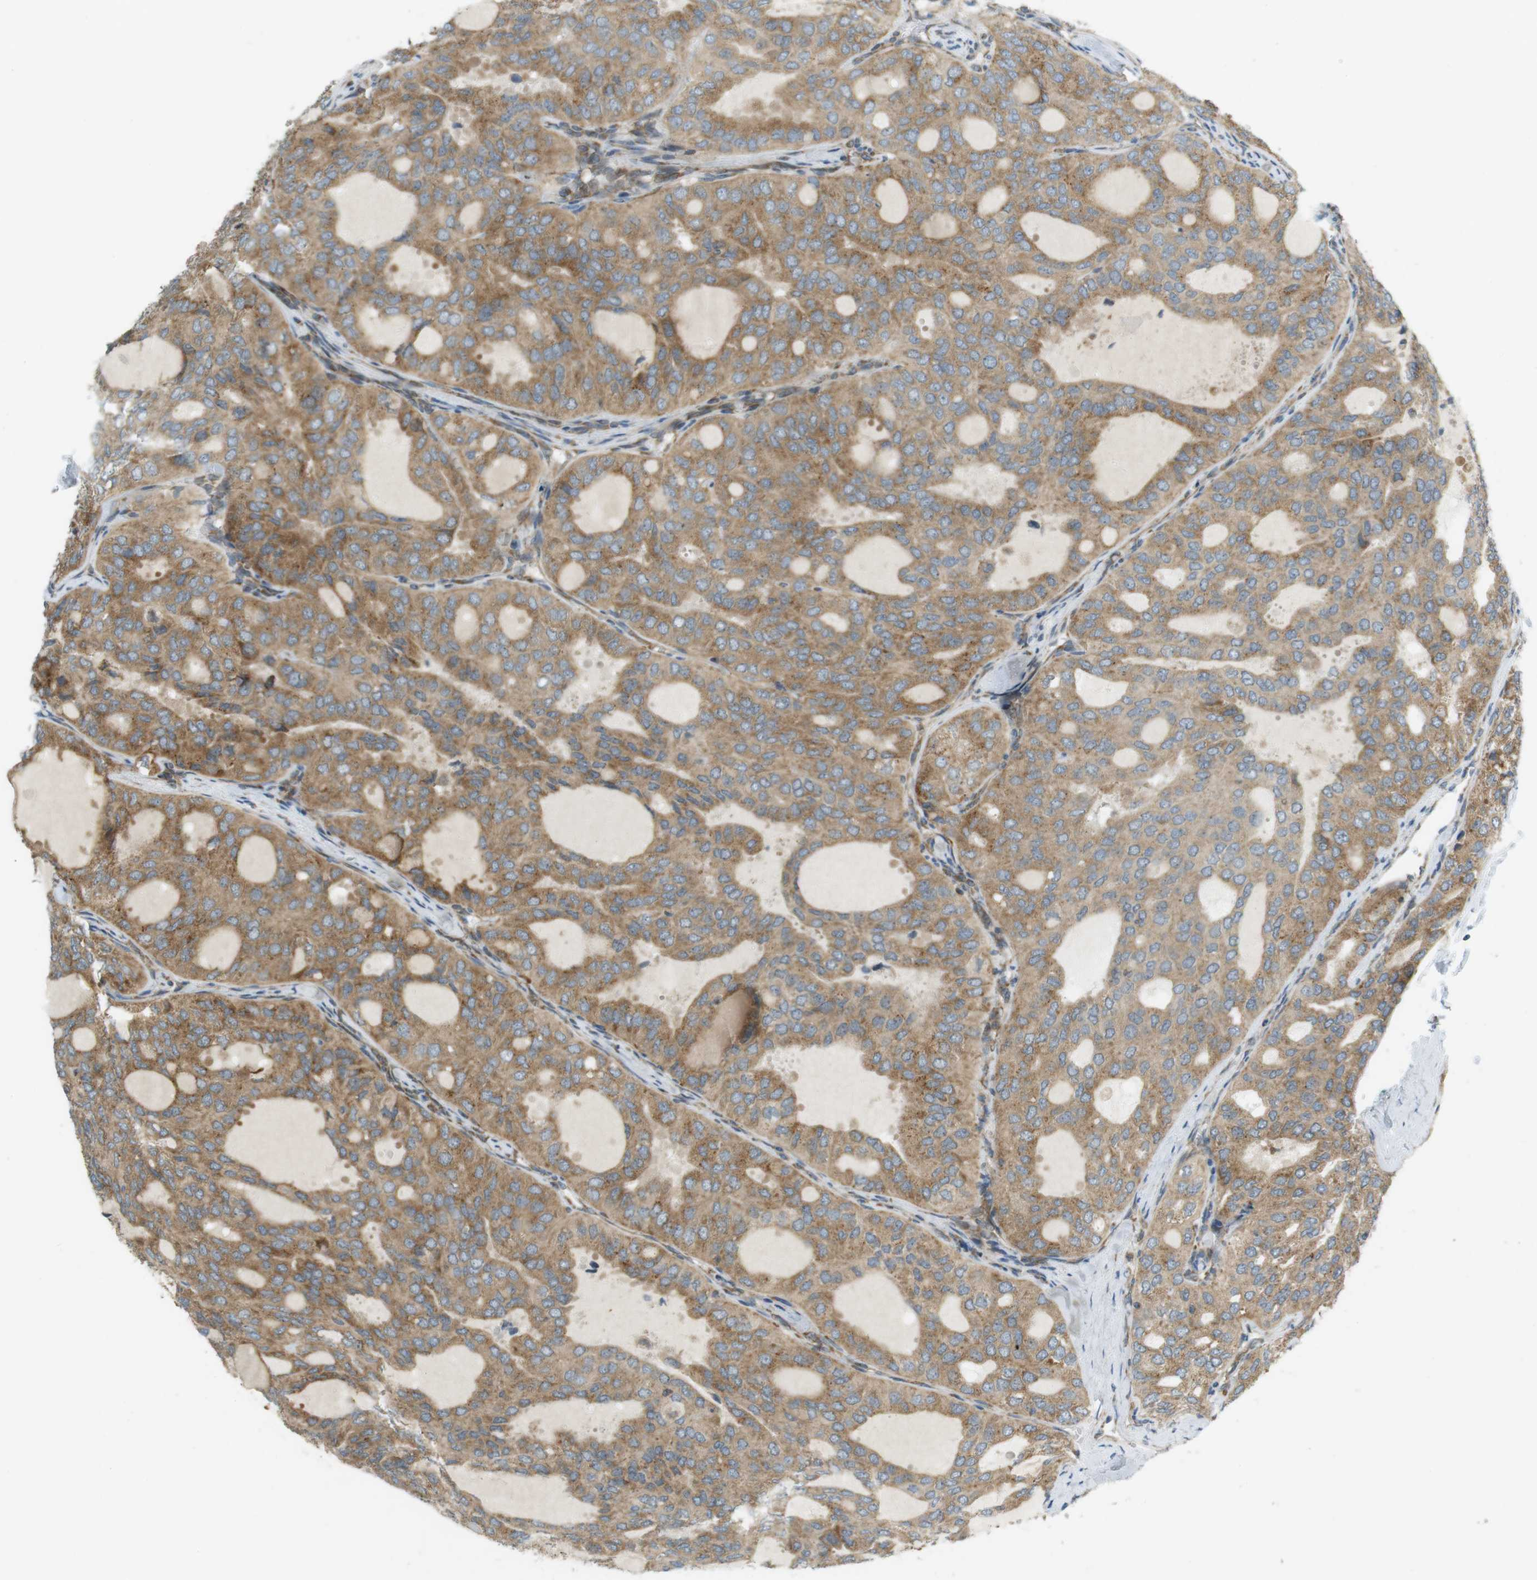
{"staining": {"intensity": "weak", "quantity": ">75%", "location": "cytoplasmic/membranous"}, "tissue": "thyroid cancer", "cell_type": "Tumor cells", "image_type": "cancer", "snomed": [{"axis": "morphology", "description": "Follicular adenoma carcinoma, NOS"}, {"axis": "topography", "description": "Thyroid gland"}], "caption": "A micrograph of thyroid follicular adenoma carcinoma stained for a protein exhibits weak cytoplasmic/membranous brown staining in tumor cells.", "gene": "SLC41A1", "patient": {"sex": "male", "age": 75}}